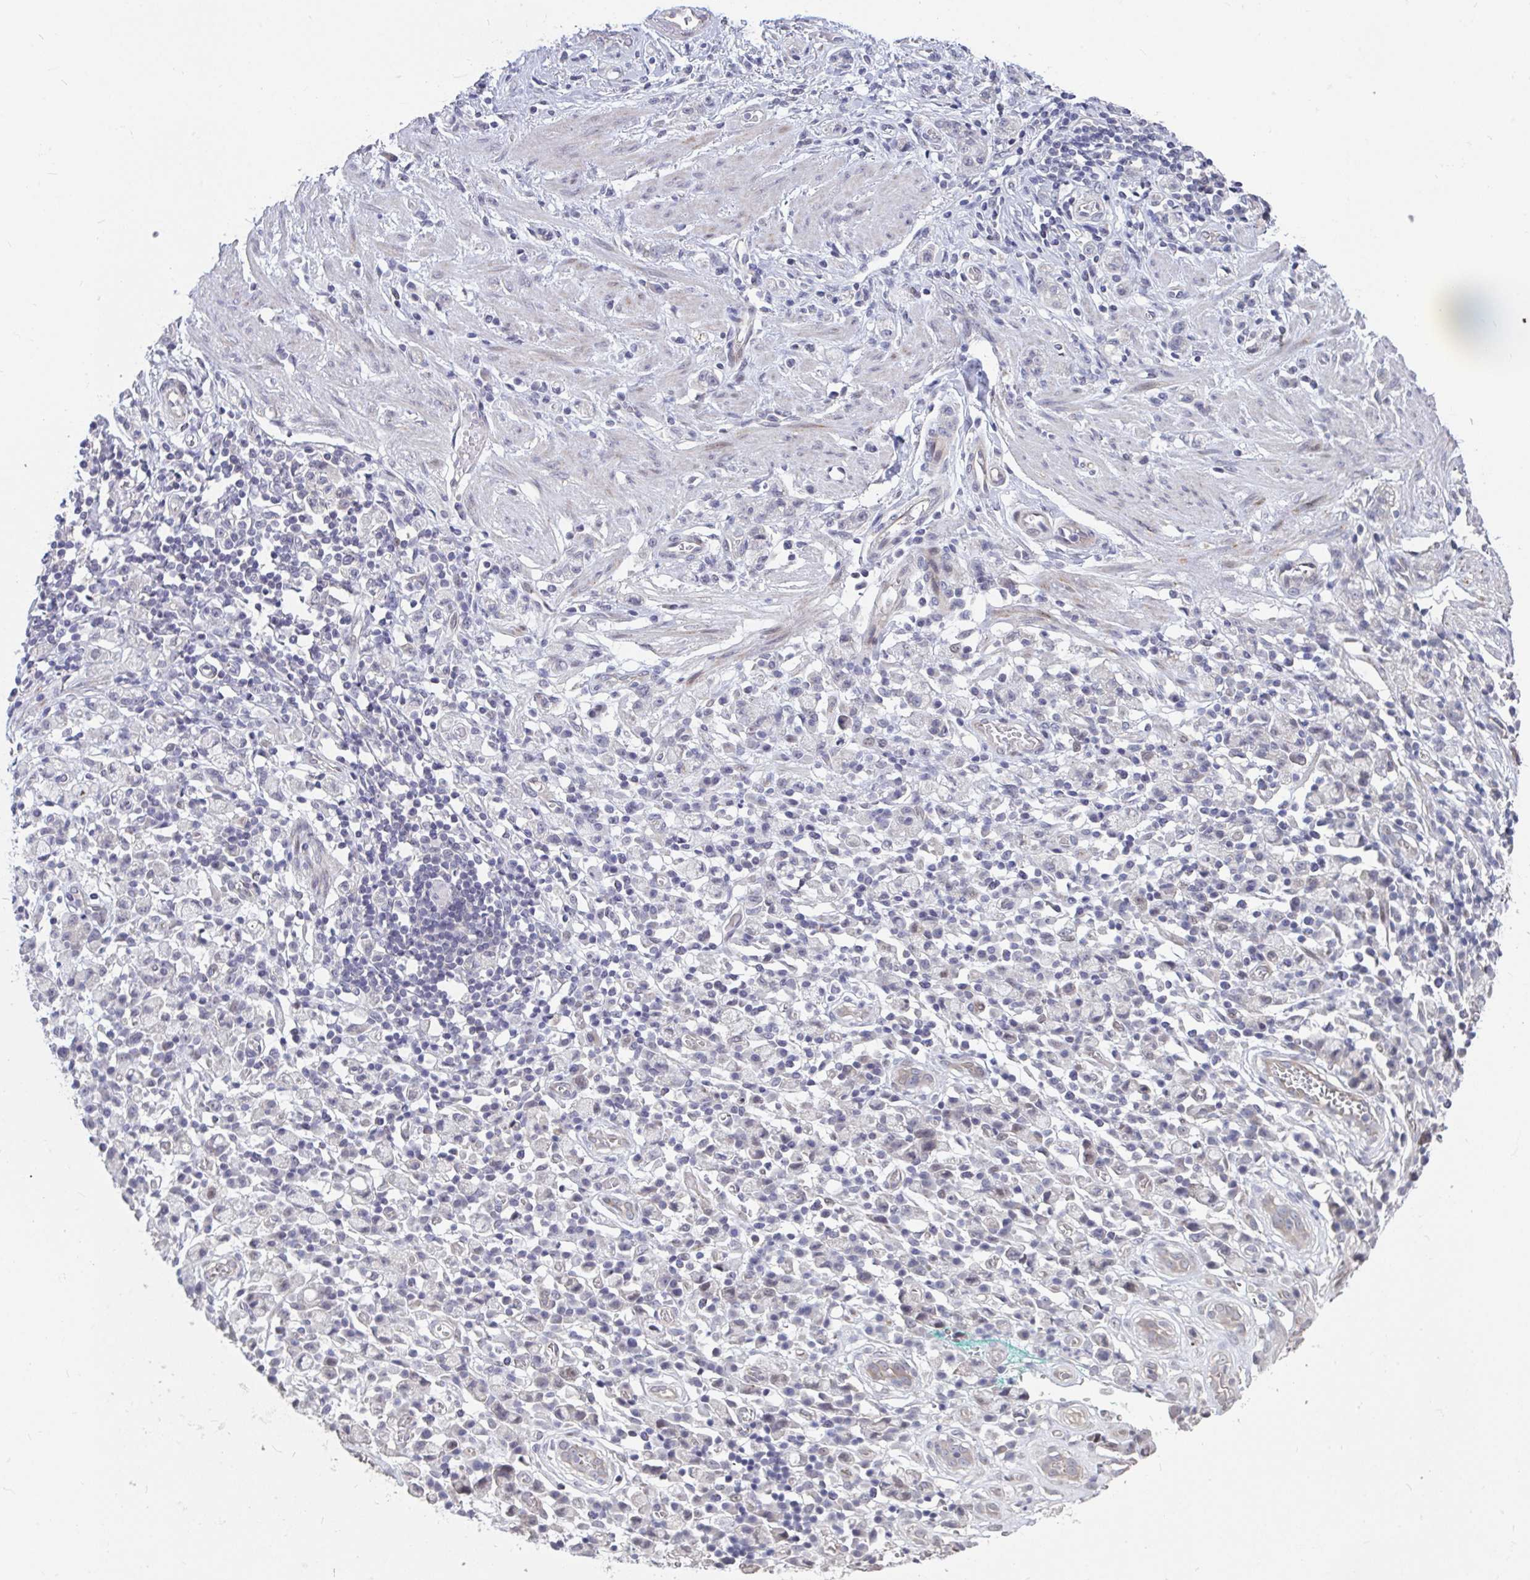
{"staining": {"intensity": "negative", "quantity": "none", "location": "none"}, "tissue": "stomach cancer", "cell_type": "Tumor cells", "image_type": "cancer", "snomed": [{"axis": "morphology", "description": "Adenocarcinoma, NOS"}, {"axis": "topography", "description": "Stomach"}], "caption": "Photomicrograph shows no significant protein positivity in tumor cells of adenocarcinoma (stomach).", "gene": "FAM156B", "patient": {"sex": "male", "age": 77}}